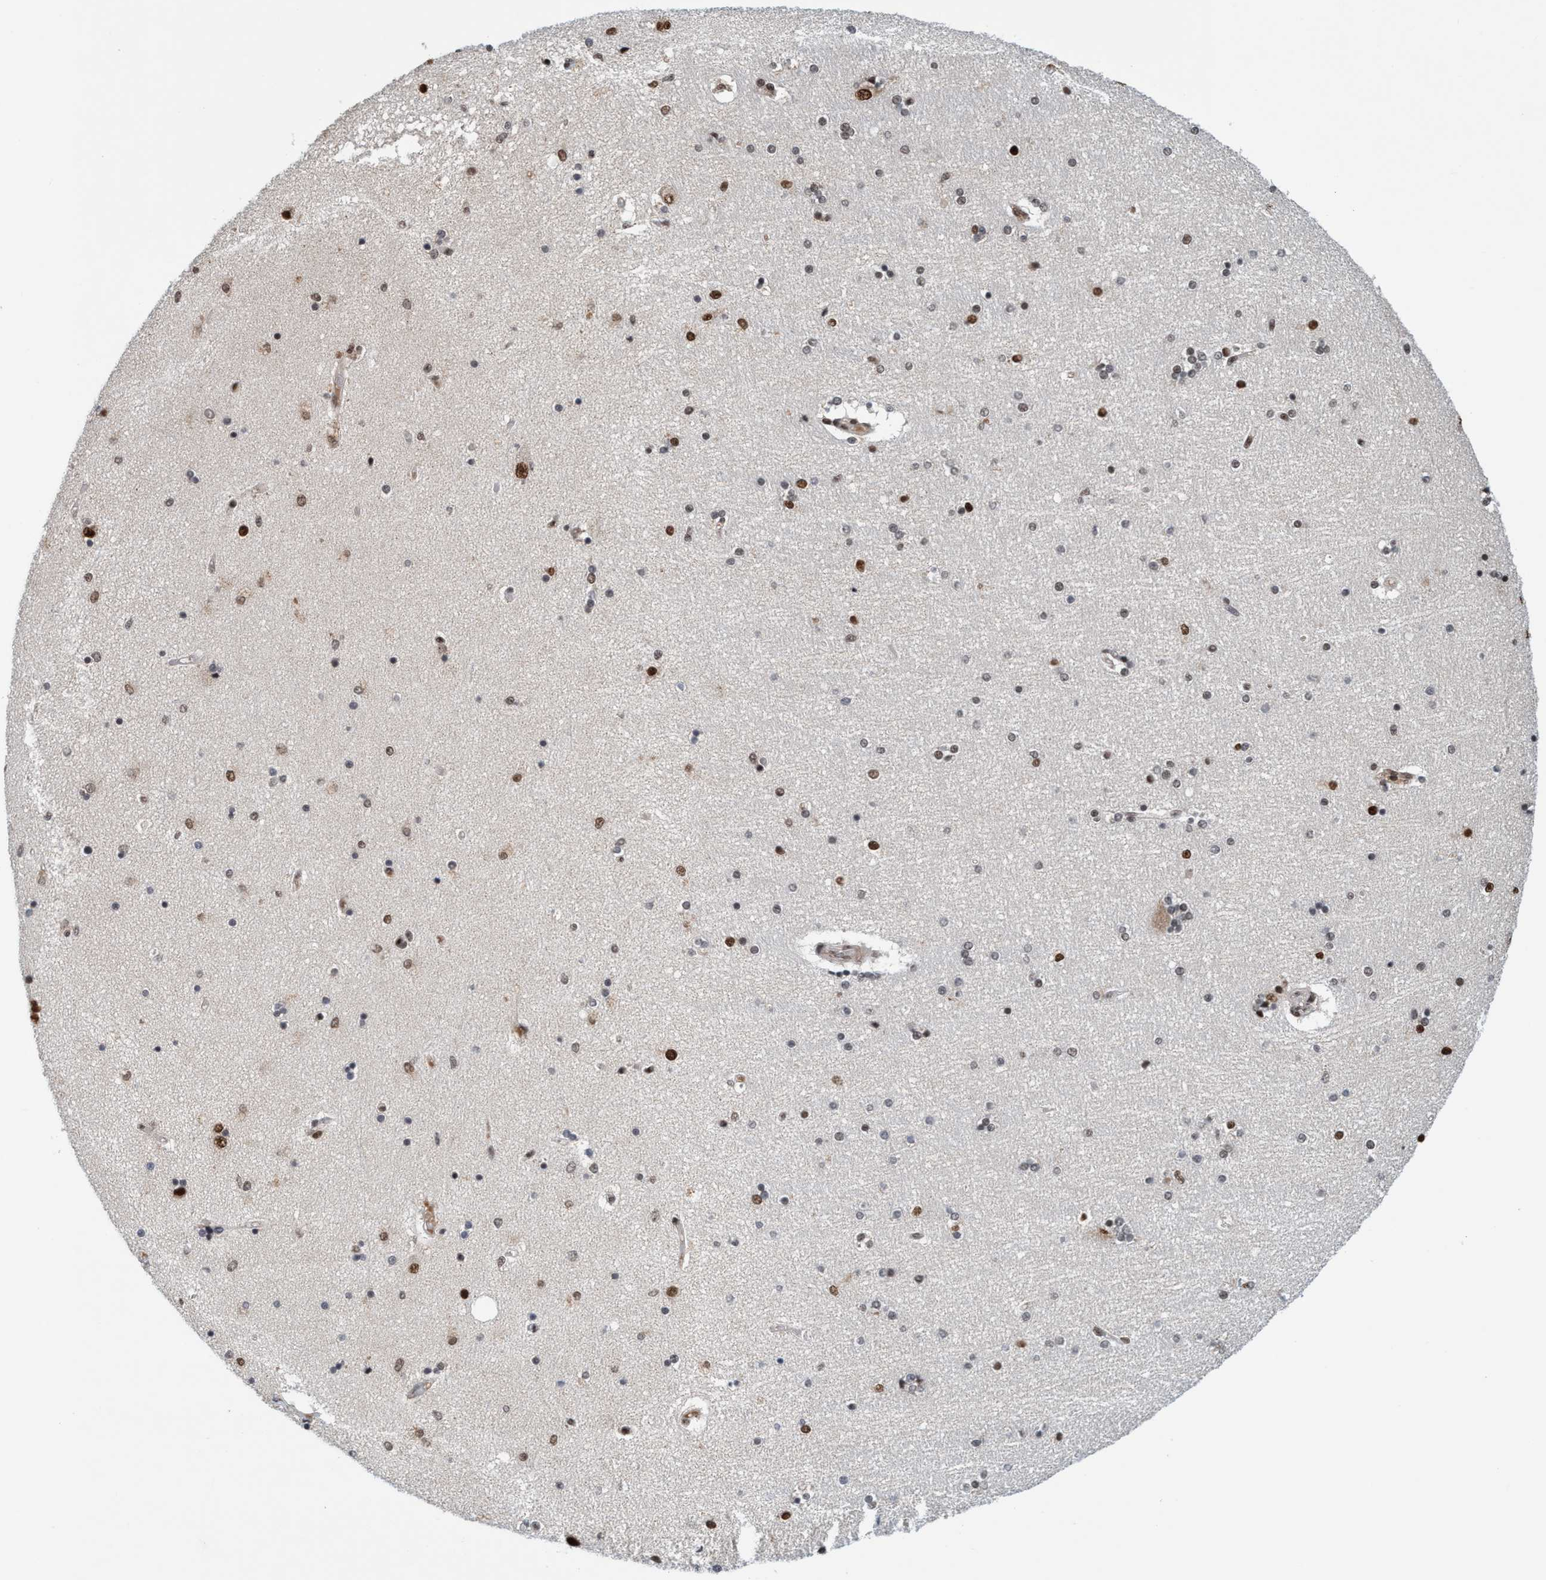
{"staining": {"intensity": "strong", "quantity": "25%-75%", "location": "nuclear"}, "tissue": "hippocampus", "cell_type": "Glial cells", "image_type": "normal", "snomed": [{"axis": "morphology", "description": "Normal tissue, NOS"}, {"axis": "topography", "description": "Hippocampus"}], "caption": "Glial cells demonstrate strong nuclear positivity in approximately 25%-75% of cells in benign hippocampus.", "gene": "SMCR8", "patient": {"sex": "female", "age": 54}}